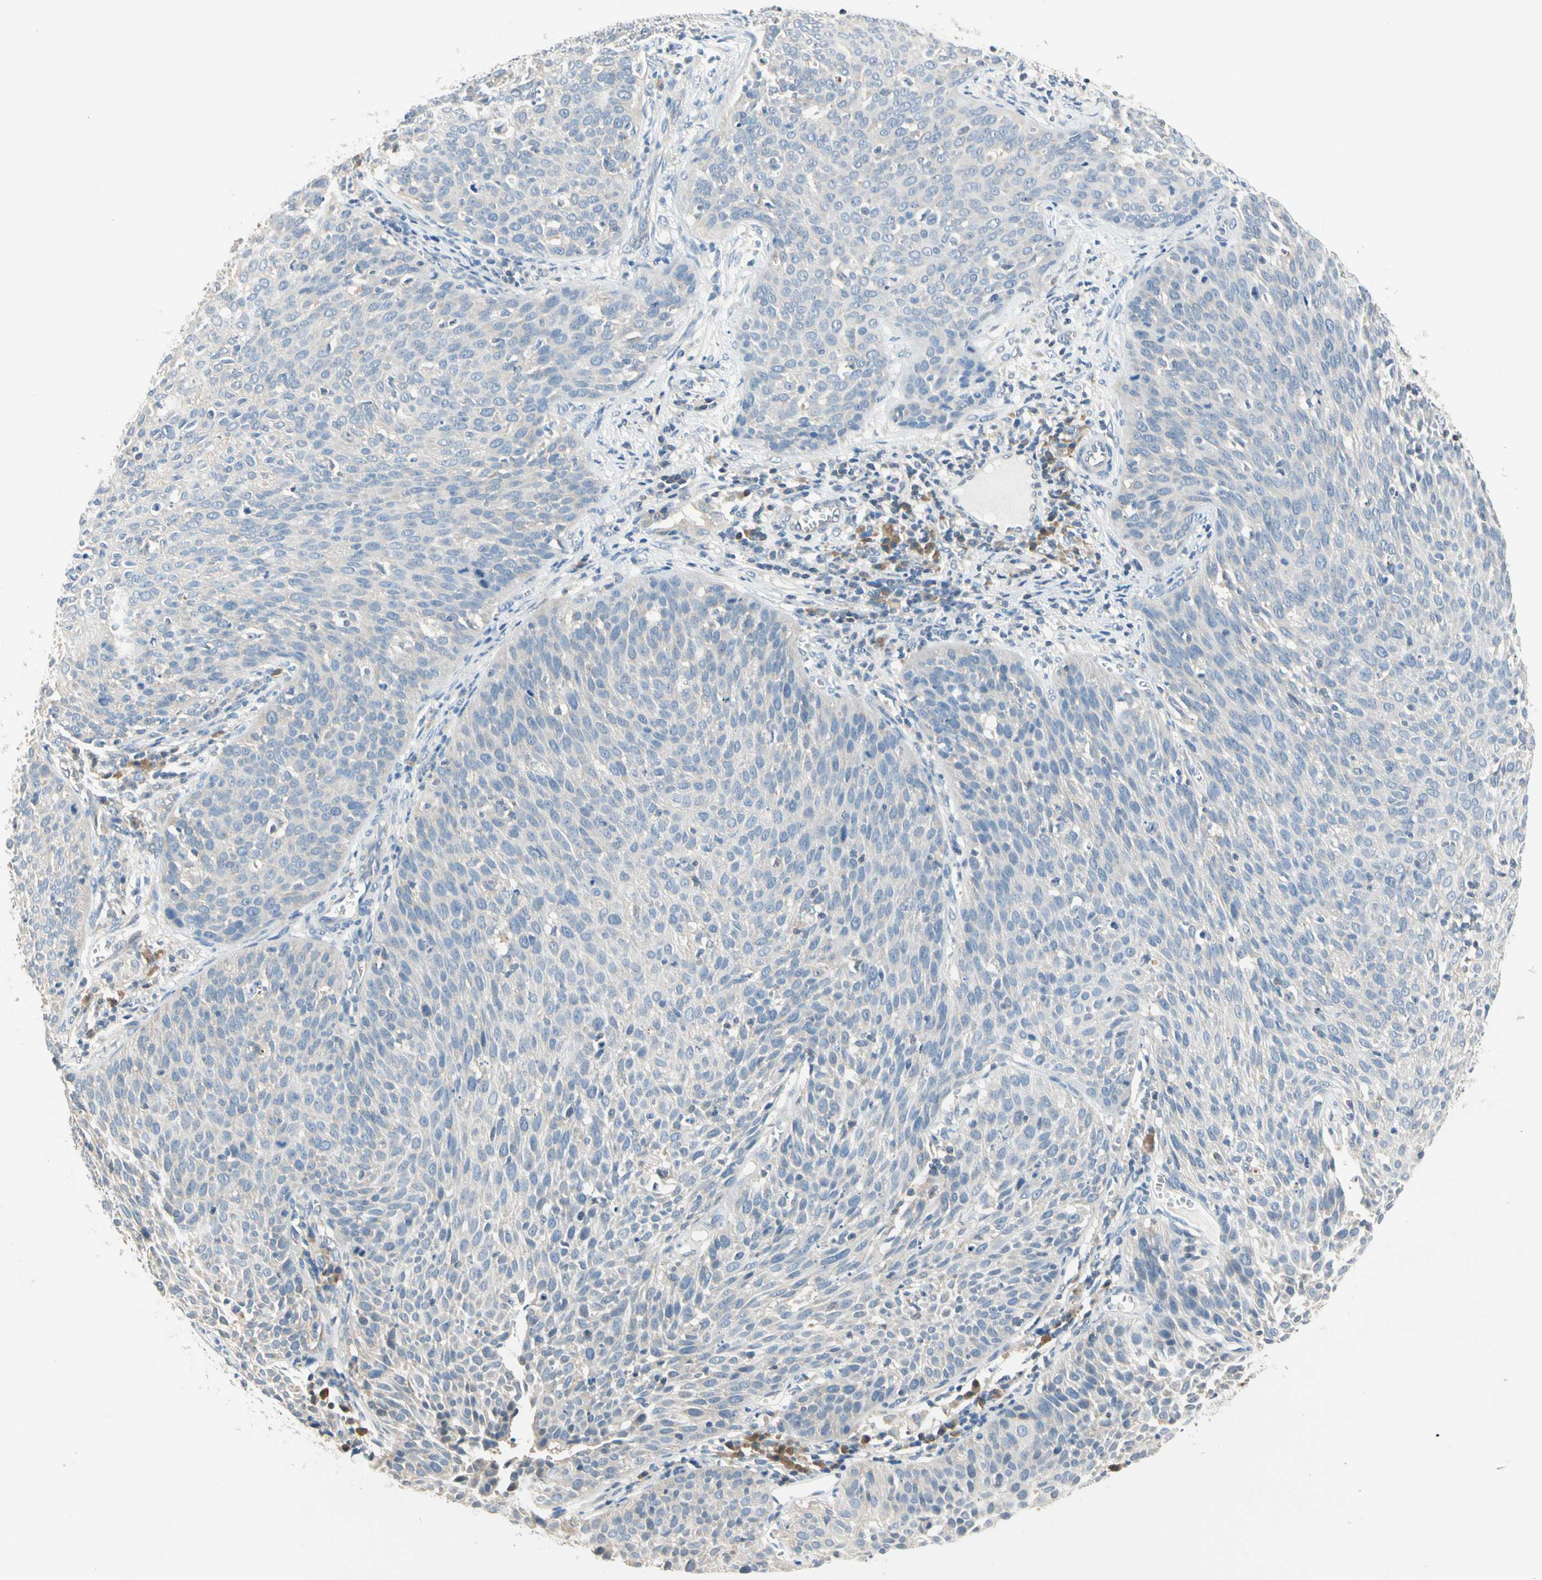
{"staining": {"intensity": "weak", "quantity": "<25%", "location": "cytoplasmic/membranous"}, "tissue": "cervical cancer", "cell_type": "Tumor cells", "image_type": "cancer", "snomed": [{"axis": "morphology", "description": "Squamous cell carcinoma, NOS"}, {"axis": "topography", "description": "Cervix"}], "caption": "A histopathology image of human cervical cancer is negative for staining in tumor cells. Brightfield microscopy of immunohistochemistry (IHC) stained with DAB (brown) and hematoxylin (blue), captured at high magnification.", "gene": "MPI", "patient": {"sex": "female", "age": 38}}